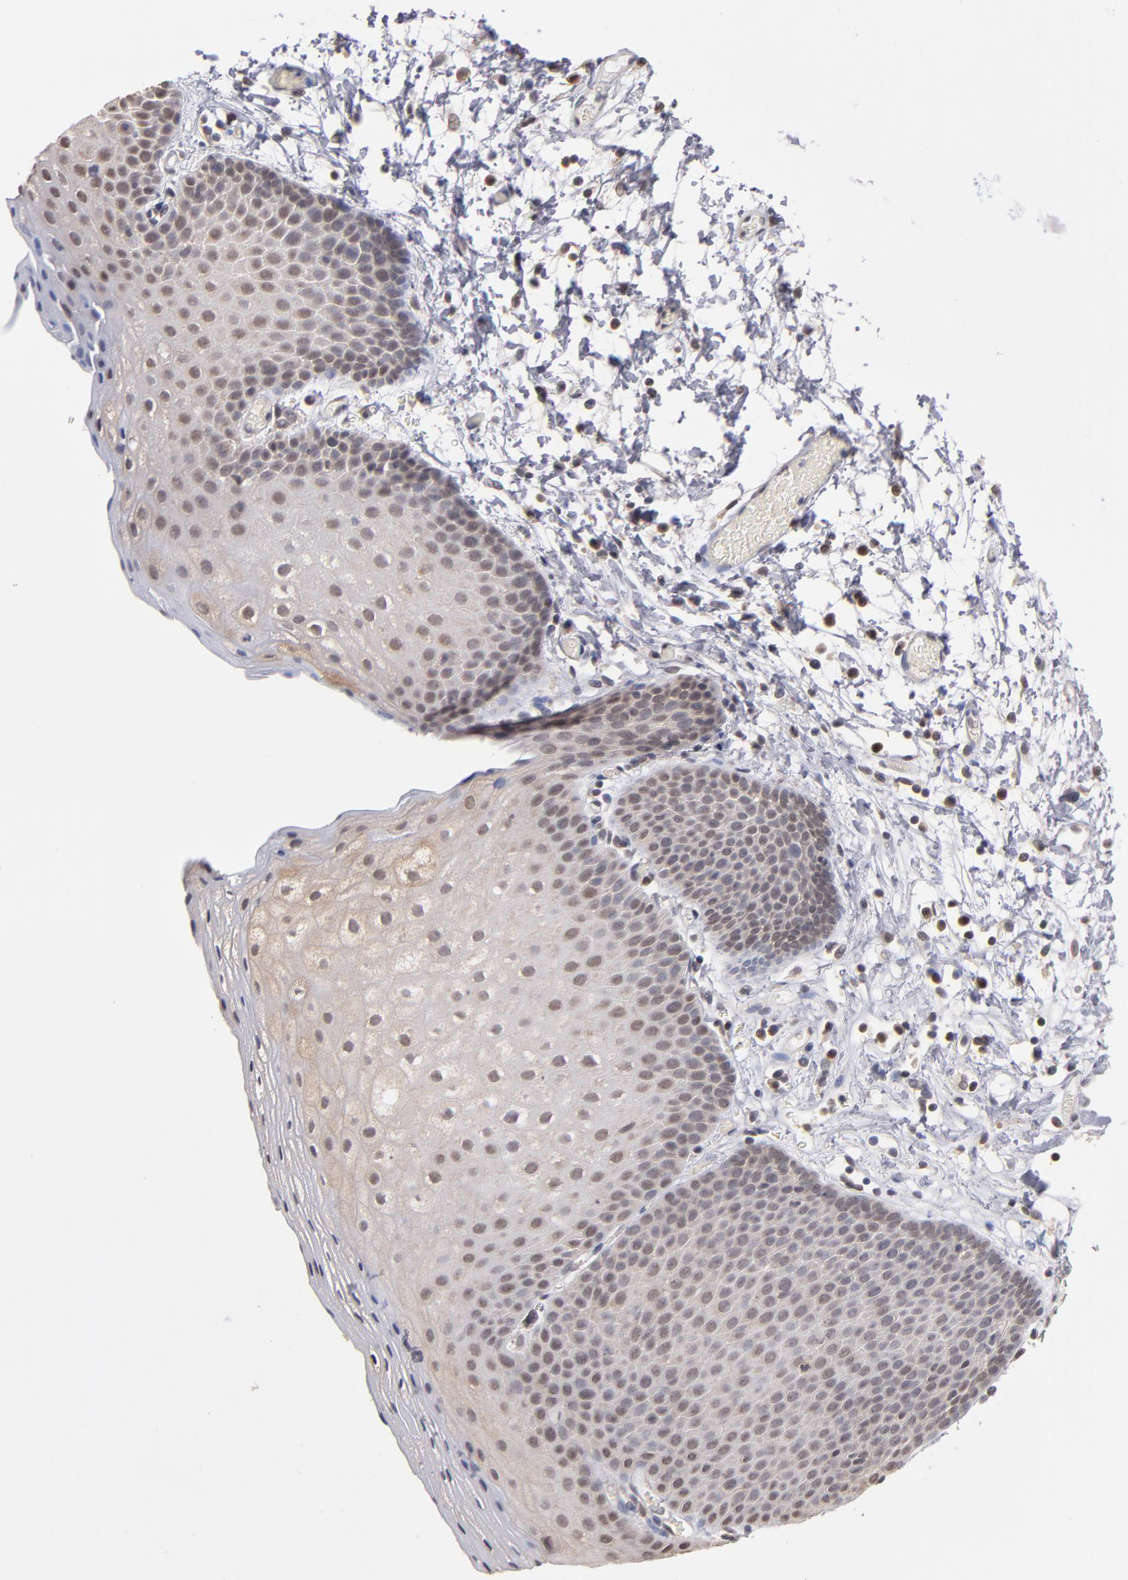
{"staining": {"intensity": "weak", "quantity": "25%-75%", "location": "cytoplasmic/membranous"}, "tissue": "skin", "cell_type": "Epidermal cells", "image_type": "normal", "snomed": [{"axis": "morphology", "description": "Normal tissue, NOS"}, {"axis": "morphology", "description": "Hemorrhoids"}, {"axis": "morphology", "description": "Inflammation, NOS"}, {"axis": "topography", "description": "Anal"}], "caption": "Immunohistochemical staining of normal skin shows weak cytoplasmic/membranous protein staining in approximately 25%-75% of epidermal cells.", "gene": "PSMD10", "patient": {"sex": "male", "age": 60}}